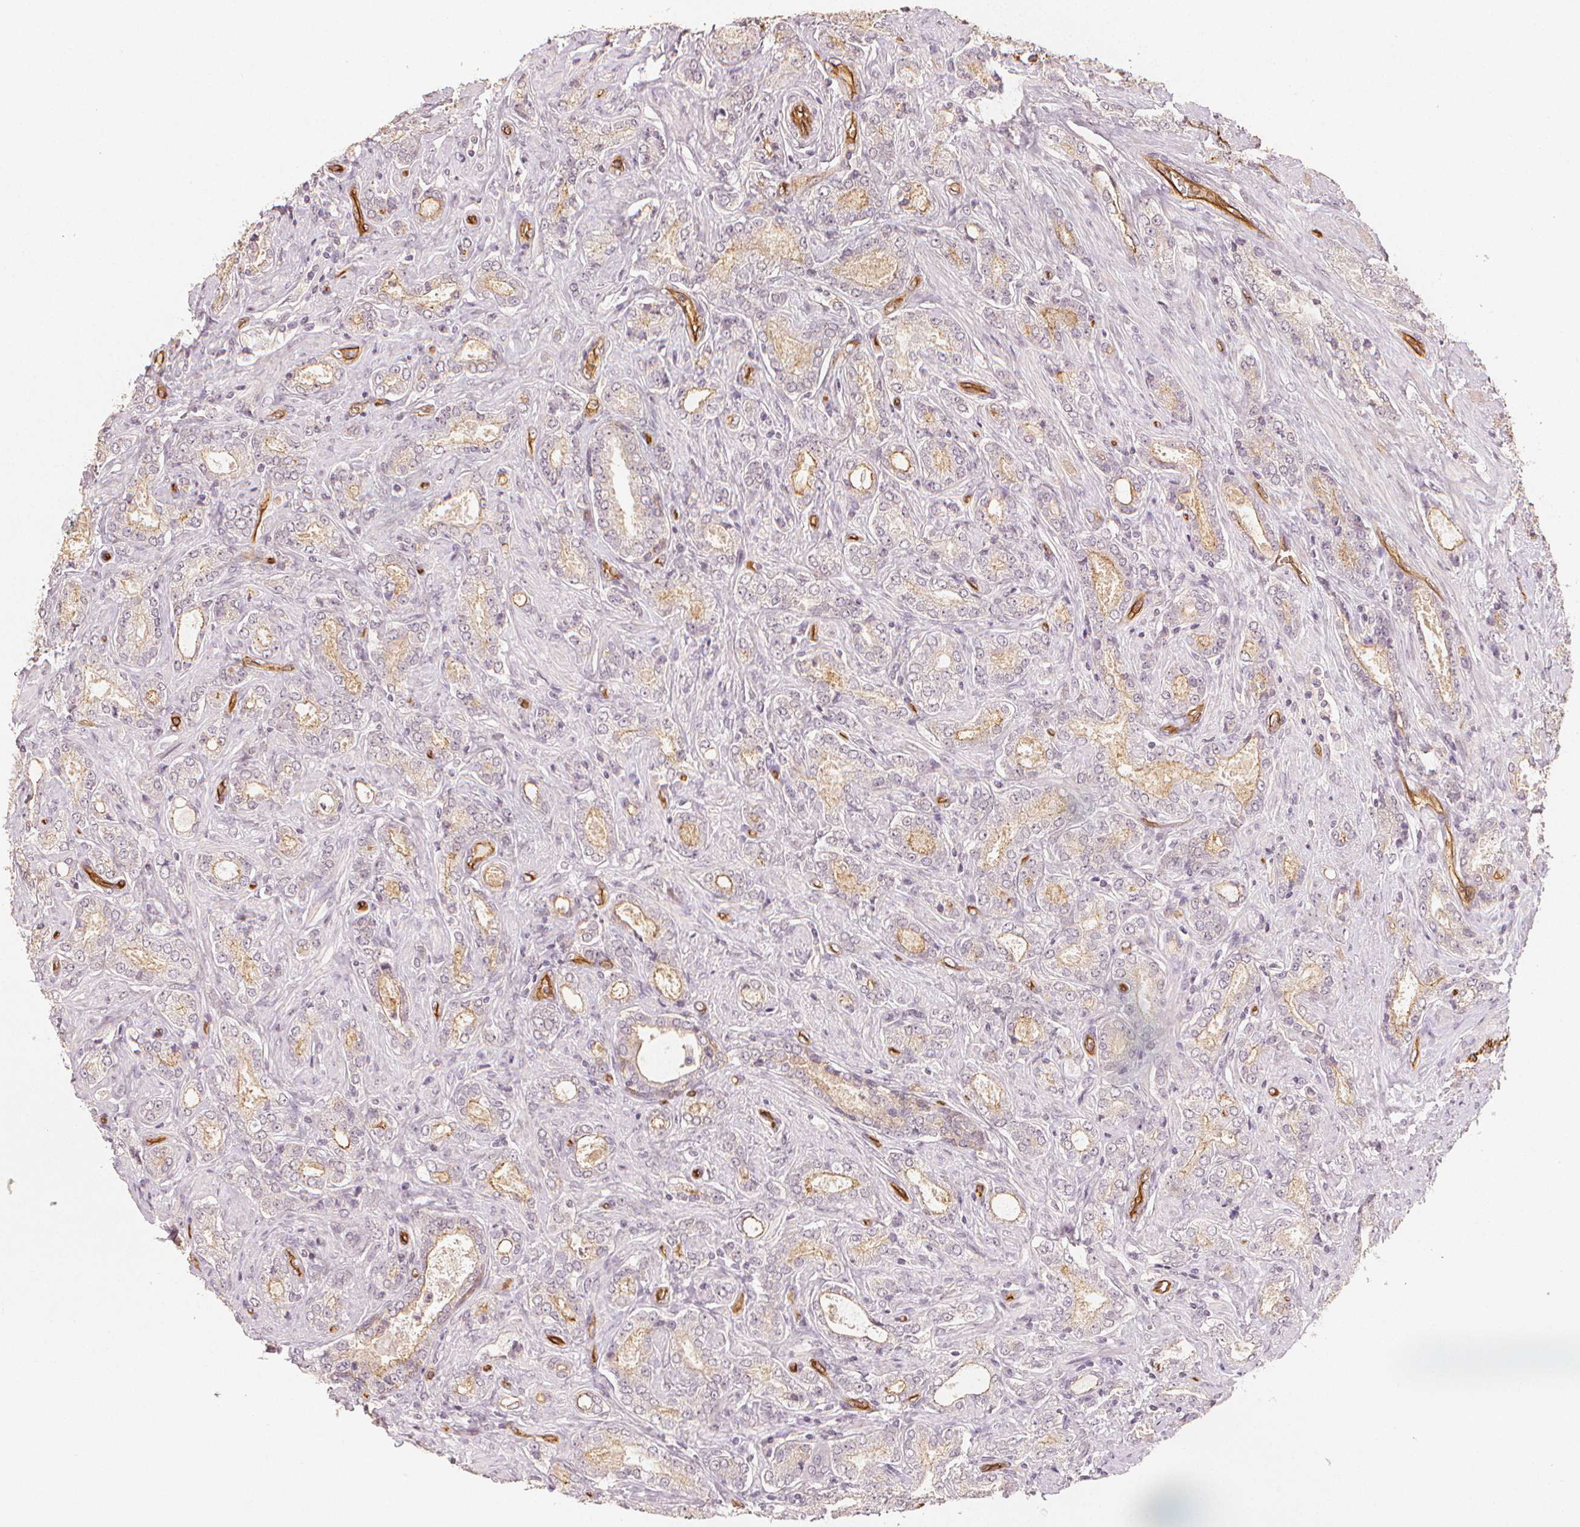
{"staining": {"intensity": "weak", "quantity": "<25%", "location": "cytoplasmic/membranous"}, "tissue": "prostate cancer", "cell_type": "Tumor cells", "image_type": "cancer", "snomed": [{"axis": "morphology", "description": "Adenocarcinoma, NOS"}, {"axis": "topography", "description": "Prostate"}], "caption": "An IHC image of prostate adenocarcinoma is shown. There is no staining in tumor cells of prostate adenocarcinoma. The staining is performed using DAB brown chromogen with nuclei counter-stained in using hematoxylin.", "gene": "CIB1", "patient": {"sex": "male", "age": 64}}